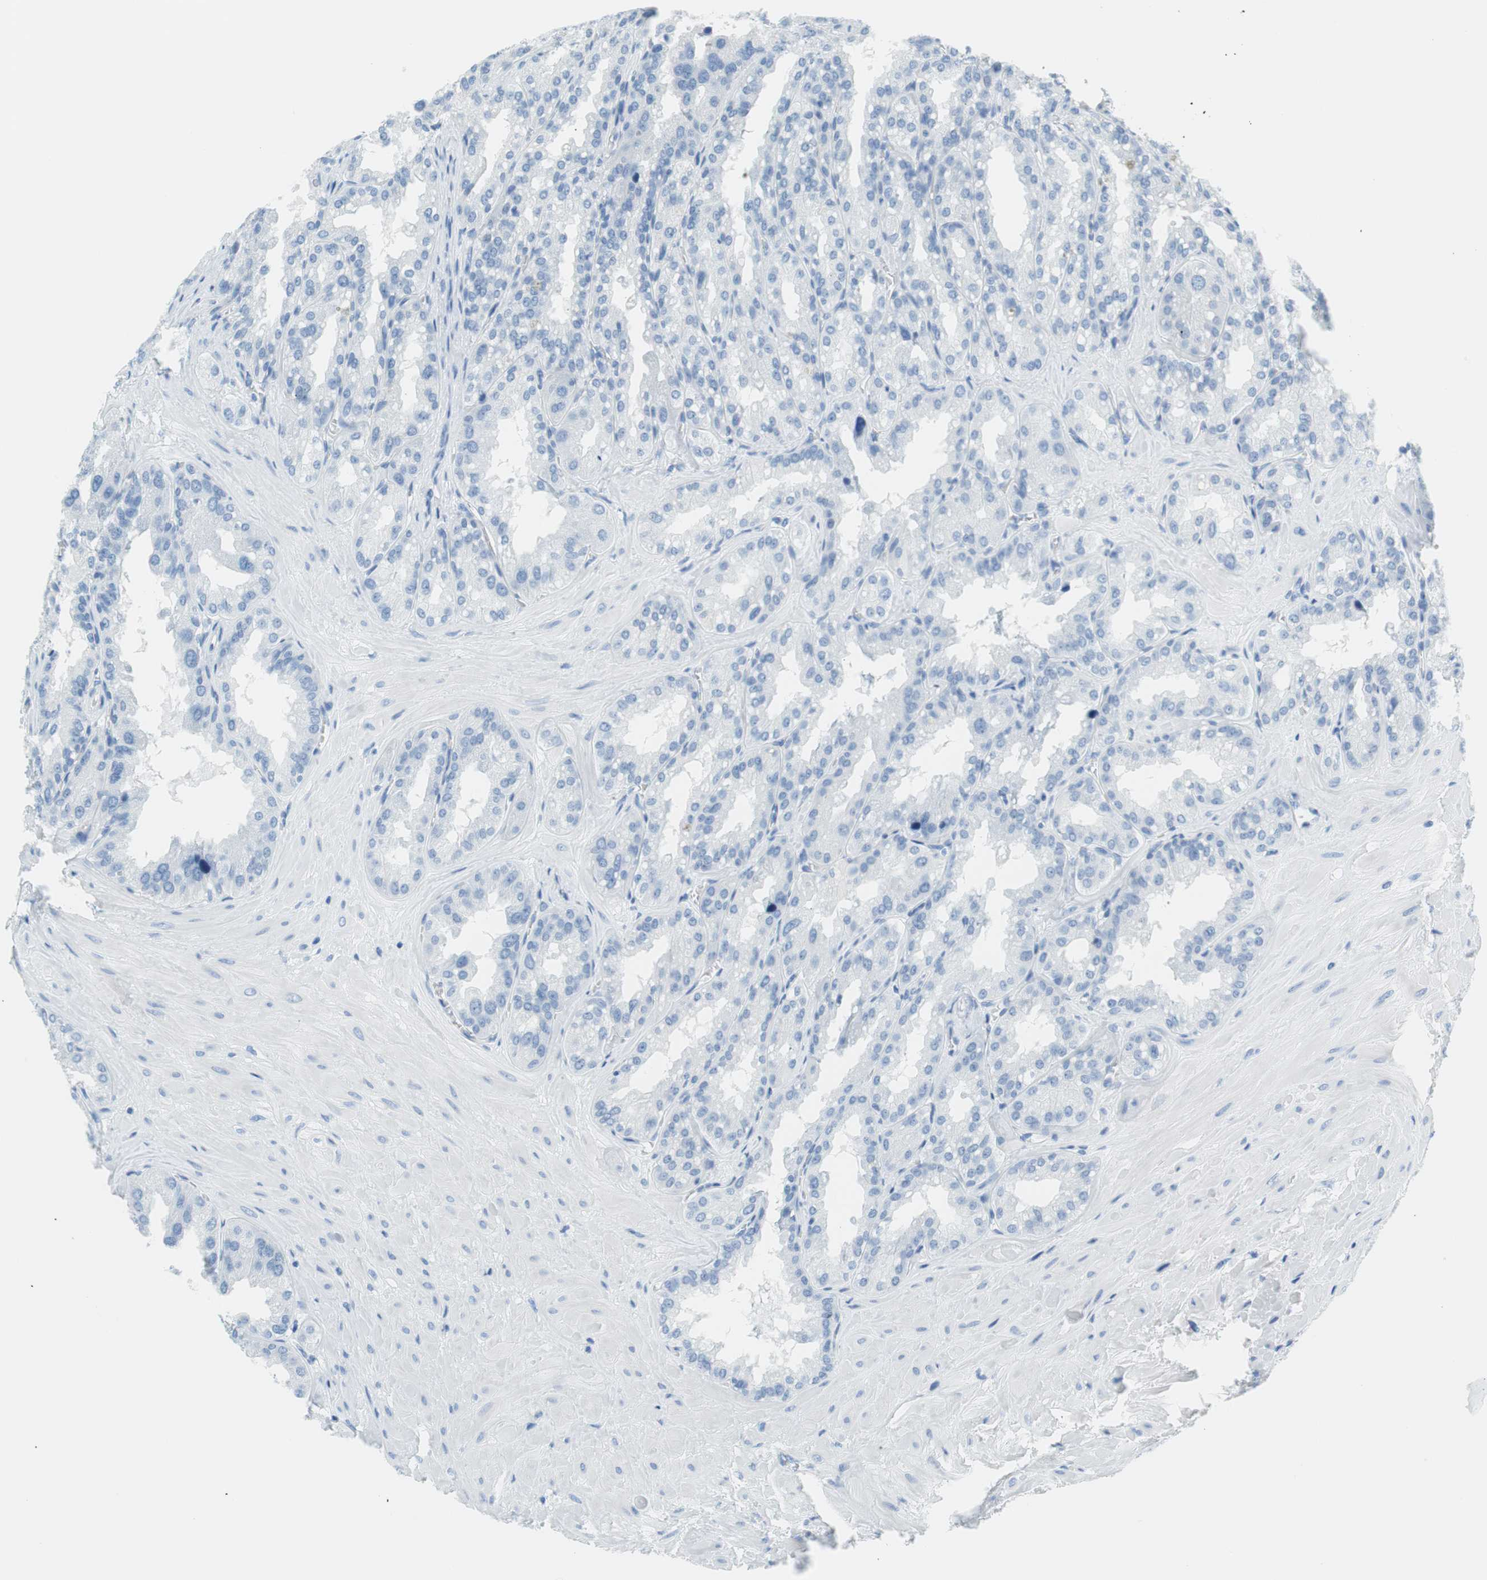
{"staining": {"intensity": "negative", "quantity": "none", "location": "none"}, "tissue": "seminal vesicle", "cell_type": "Glandular cells", "image_type": "normal", "snomed": [{"axis": "morphology", "description": "Normal tissue, NOS"}, {"axis": "topography", "description": "Prostate"}, {"axis": "topography", "description": "Seminal veicle"}], "caption": "High magnification brightfield microscopy of unremarkable seminal vesicle stained with DAB (brown) and counterstained with hematoxylin (blue): glandular cells show no significant expression. The staining is performed using DAB (3,3'-diaminobenzidine) brown chromogen with nuclei counter-stained in using hematoxylin.", "gene": "MYH1", "patient": {"sex": "male", "age": 51}}